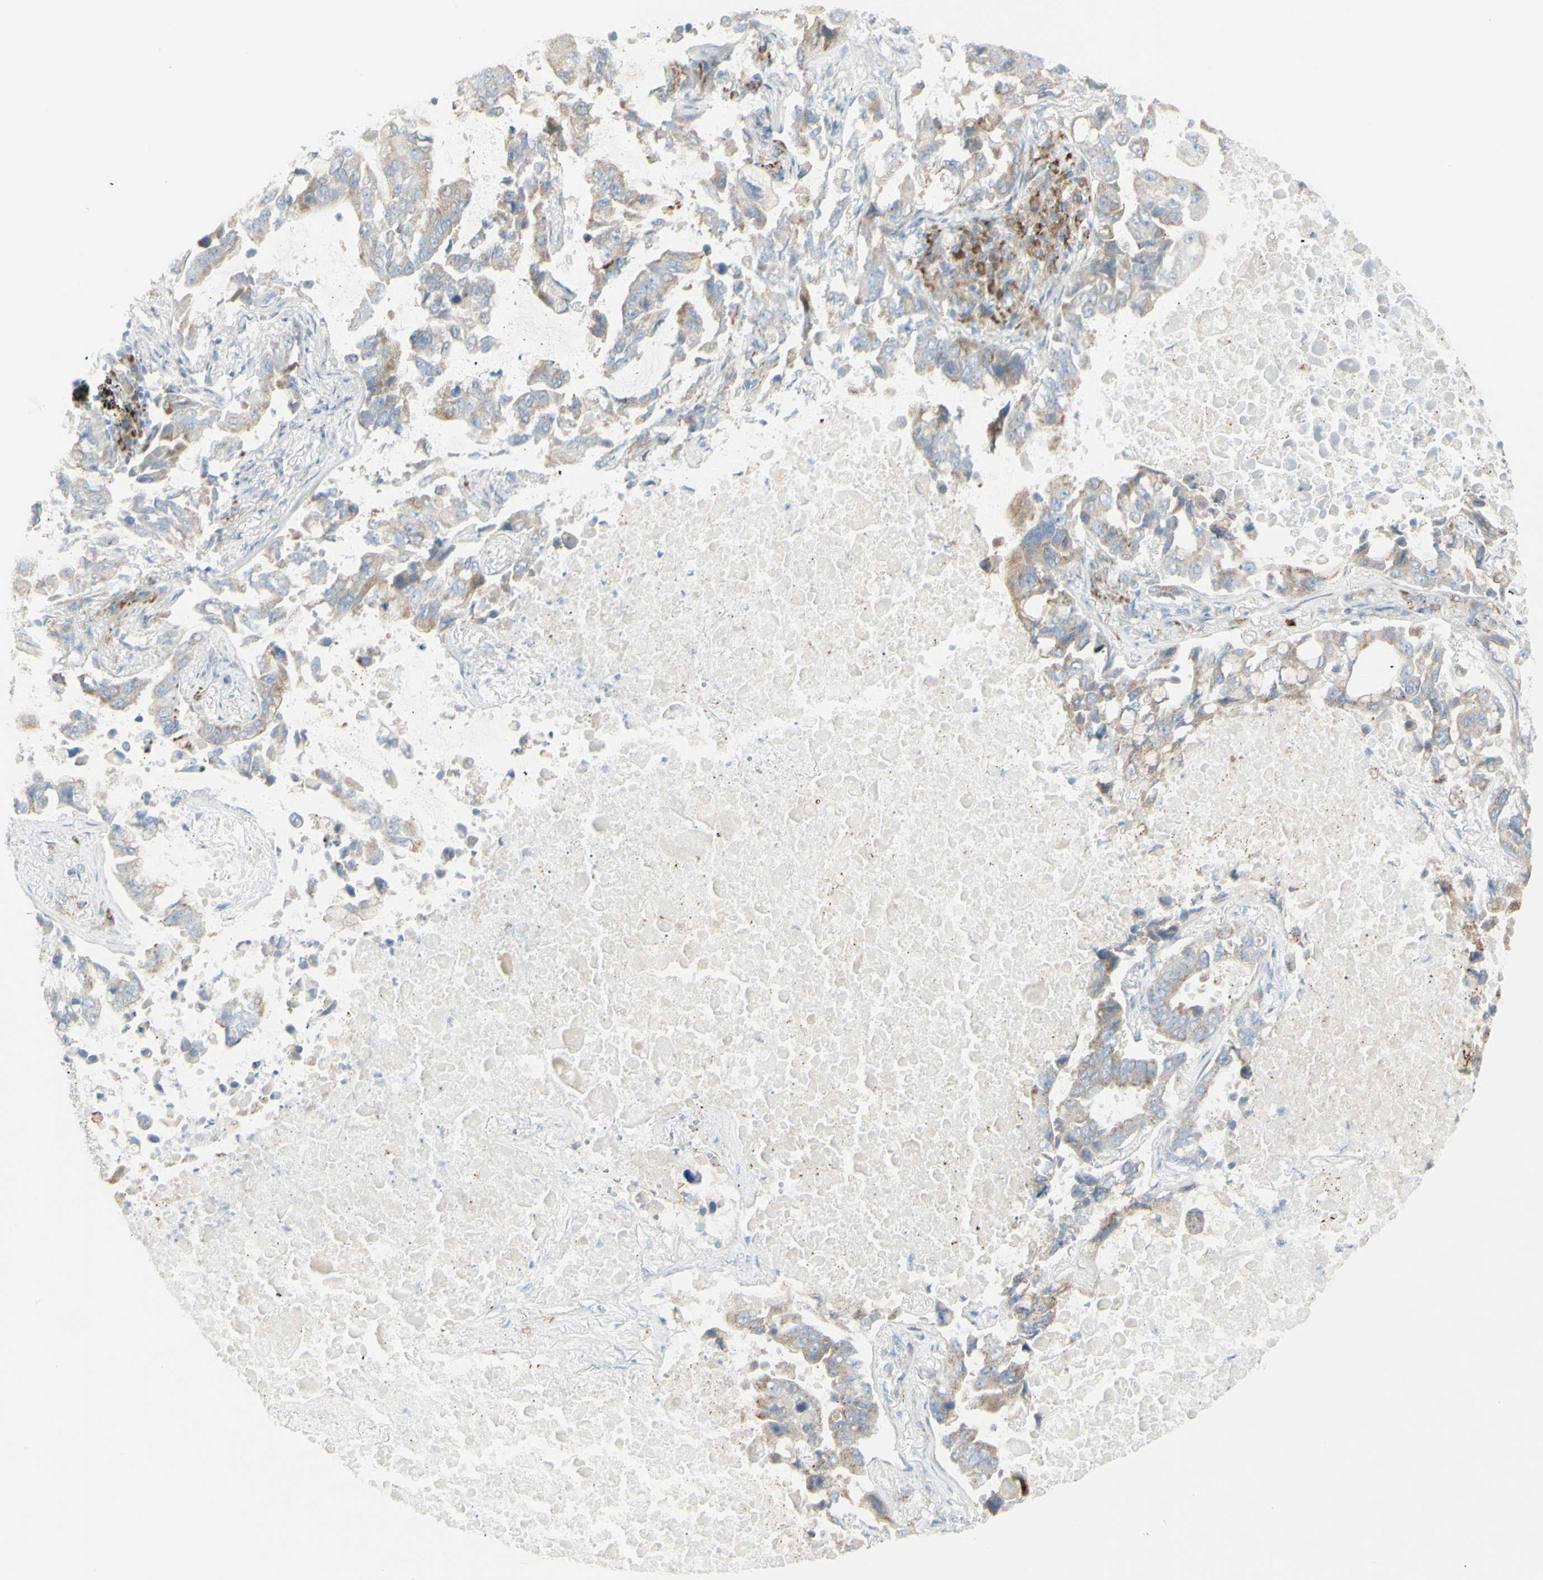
{"staining": {"intensity": "moderate", "quantity": "25%-75%", "location": "cytoplasmic/membranous"}, "tissue": "lung cancer", "cell_type": "Tumor cells", "image_type": "cancer", "snomed": [{"axis": "morphology", "description": "Adenocarcinoma, NOS"}, {"axis": "topography", "description": "Lung"}], "caption": "A brown stain shows moderate cytoplasmic/membranous positivity of a protein in human lung adenocarcinoma tumor cells.", "gene": "NDST4", "patient": {"sex": "male", "age": 64}}